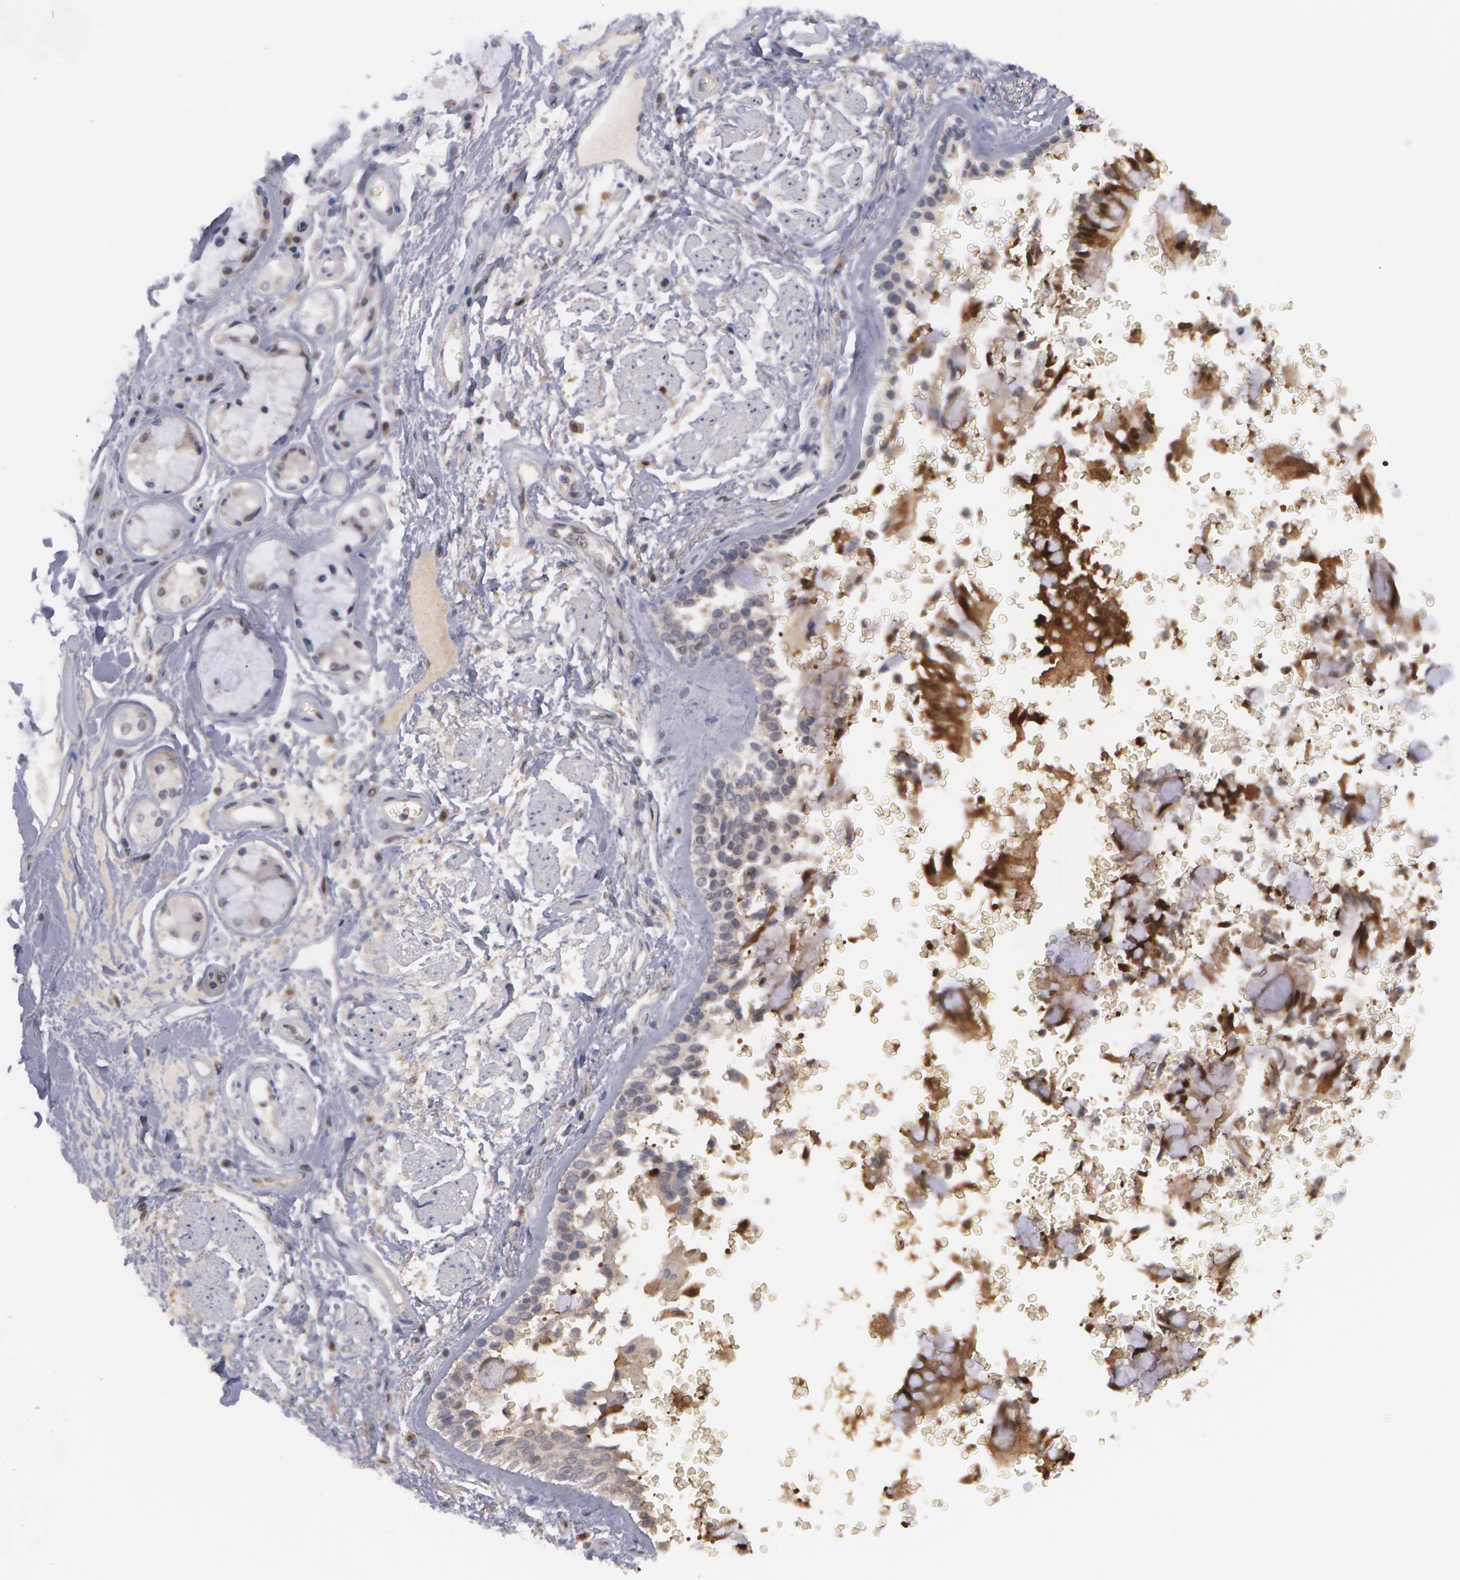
{"staining": {"intensity": "weak", "quantity": "25%-75%", "location": "cytoplasmic/membranous"}, "tissue": "bronchus", "cell_type": "Respiratory epithelial cells", "image_type": "normal", "snomed": [{"axis": "morphology", "description": "Normal tissue, NOS"}, {"axis": "topography", "description": "Cartilage tissue"}, {"axis": "topography", "description": "Lung"}], "caption": "Benign bronchus was stained to show a protein in brown. There is low levels of weak cytoplasmic/membranous staining in about 25%-75% of respiratory epithelial cells.", "gene": "TXNRD1", "patient": {"sex": "male", "age": 65}}